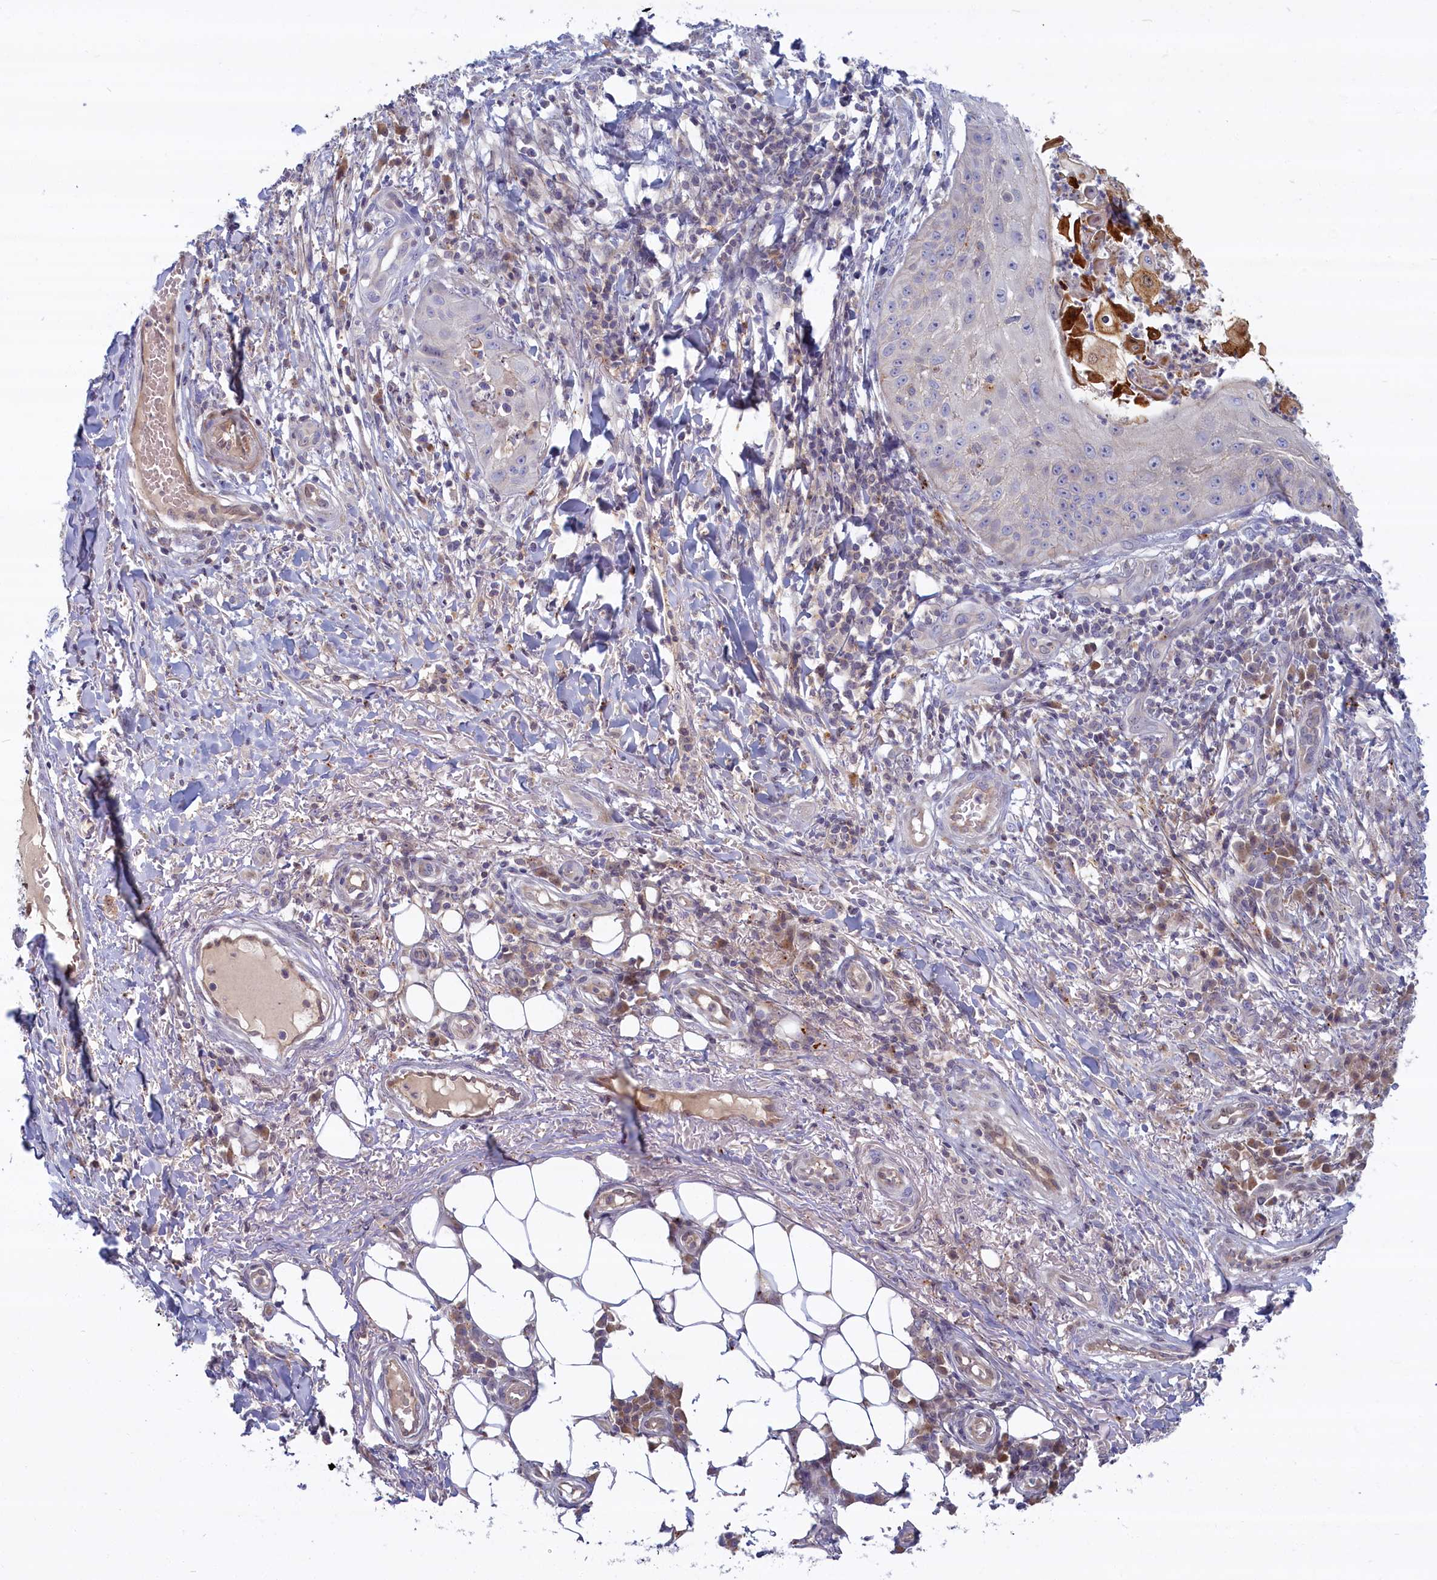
{"staining": {"intensity": "negative", "quantity": "none", "location": "none"}, "tissue": "skin cancer", "cell_type": "Tumor cells", "image_type": "cancer", "snomed": [{"axis": "morphology", "description": "Squamous cell carcinoma, NOS"}, {"axis": "topography", "description": "Skin"}], "caption": "Immunohistochemistry photomicrograph of neoplastic tissue: squamous cell carcinoma (skin) stained with DAB (3,3'-diaminobenzidine) exhibits no significant protein staining in tumor cells. (Brightfield microscopy of DAB (3,3'-diaminobenzidine) immunohistochemistry (IHC) at high magnification).", "gene": "FCSK", "patient": {"sex": "male", "age": 70}}